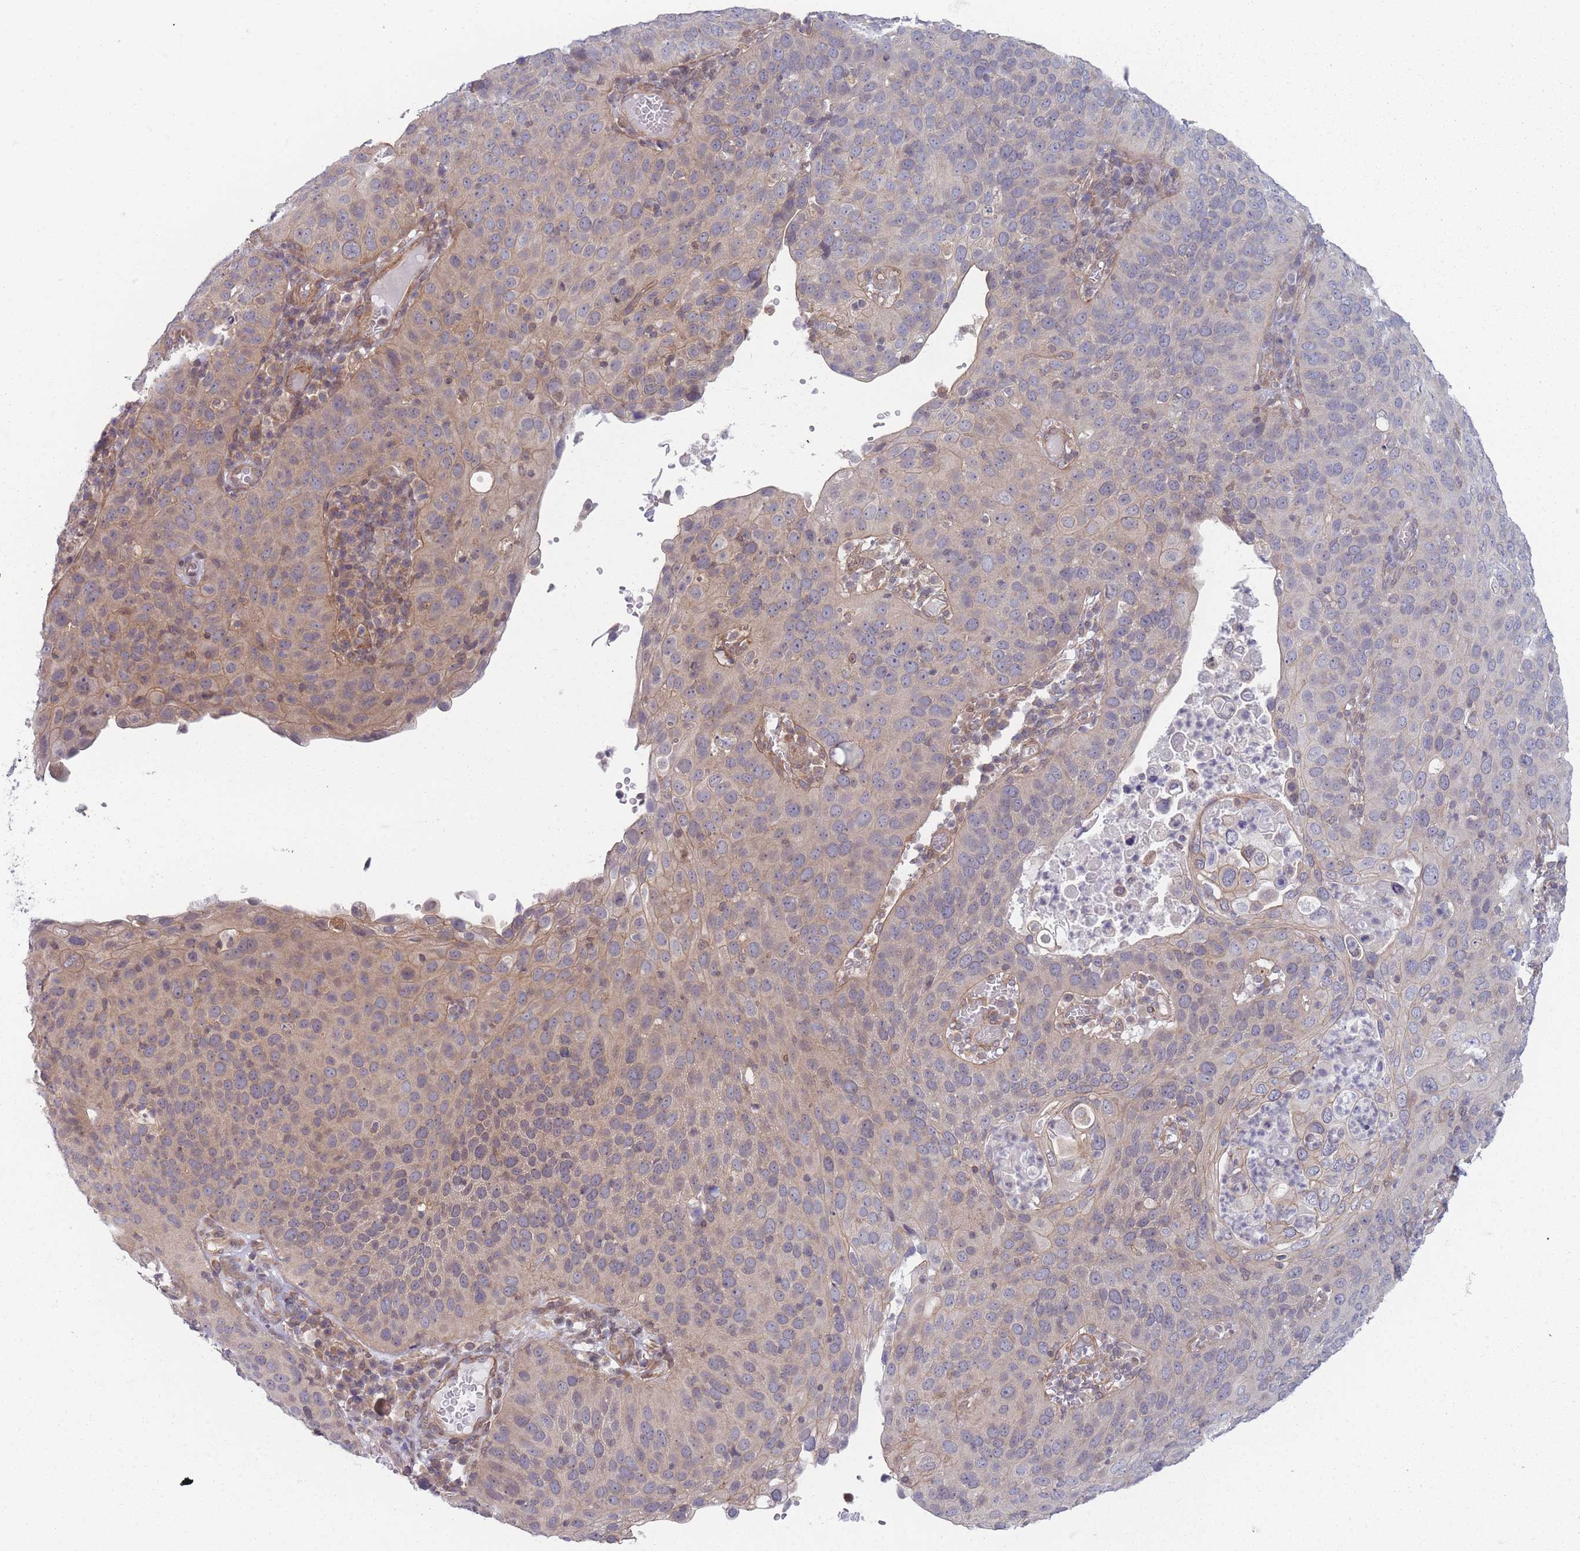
{"staining": {"intensity": "weak", "quantity": "25%-75%", "location": "cytoplasmic/membranous"}, "tissue": "cervical cancer", "cell_type": "Tumor cells", "image_type": "cancer", "snomed": [{"axis": "morphology", "description": "Squamous cell carcinoma, NOS"}, {"axis": "topography", "description": "Cervix"}], "caption": "Tumor cells exhibit low levels of weak cytoplasmic/membranous positivity in approximately 25%-75% of cells in cervical cancer.", "gene": "VRK2", "patient": {"sex": "female", "age": 36}}